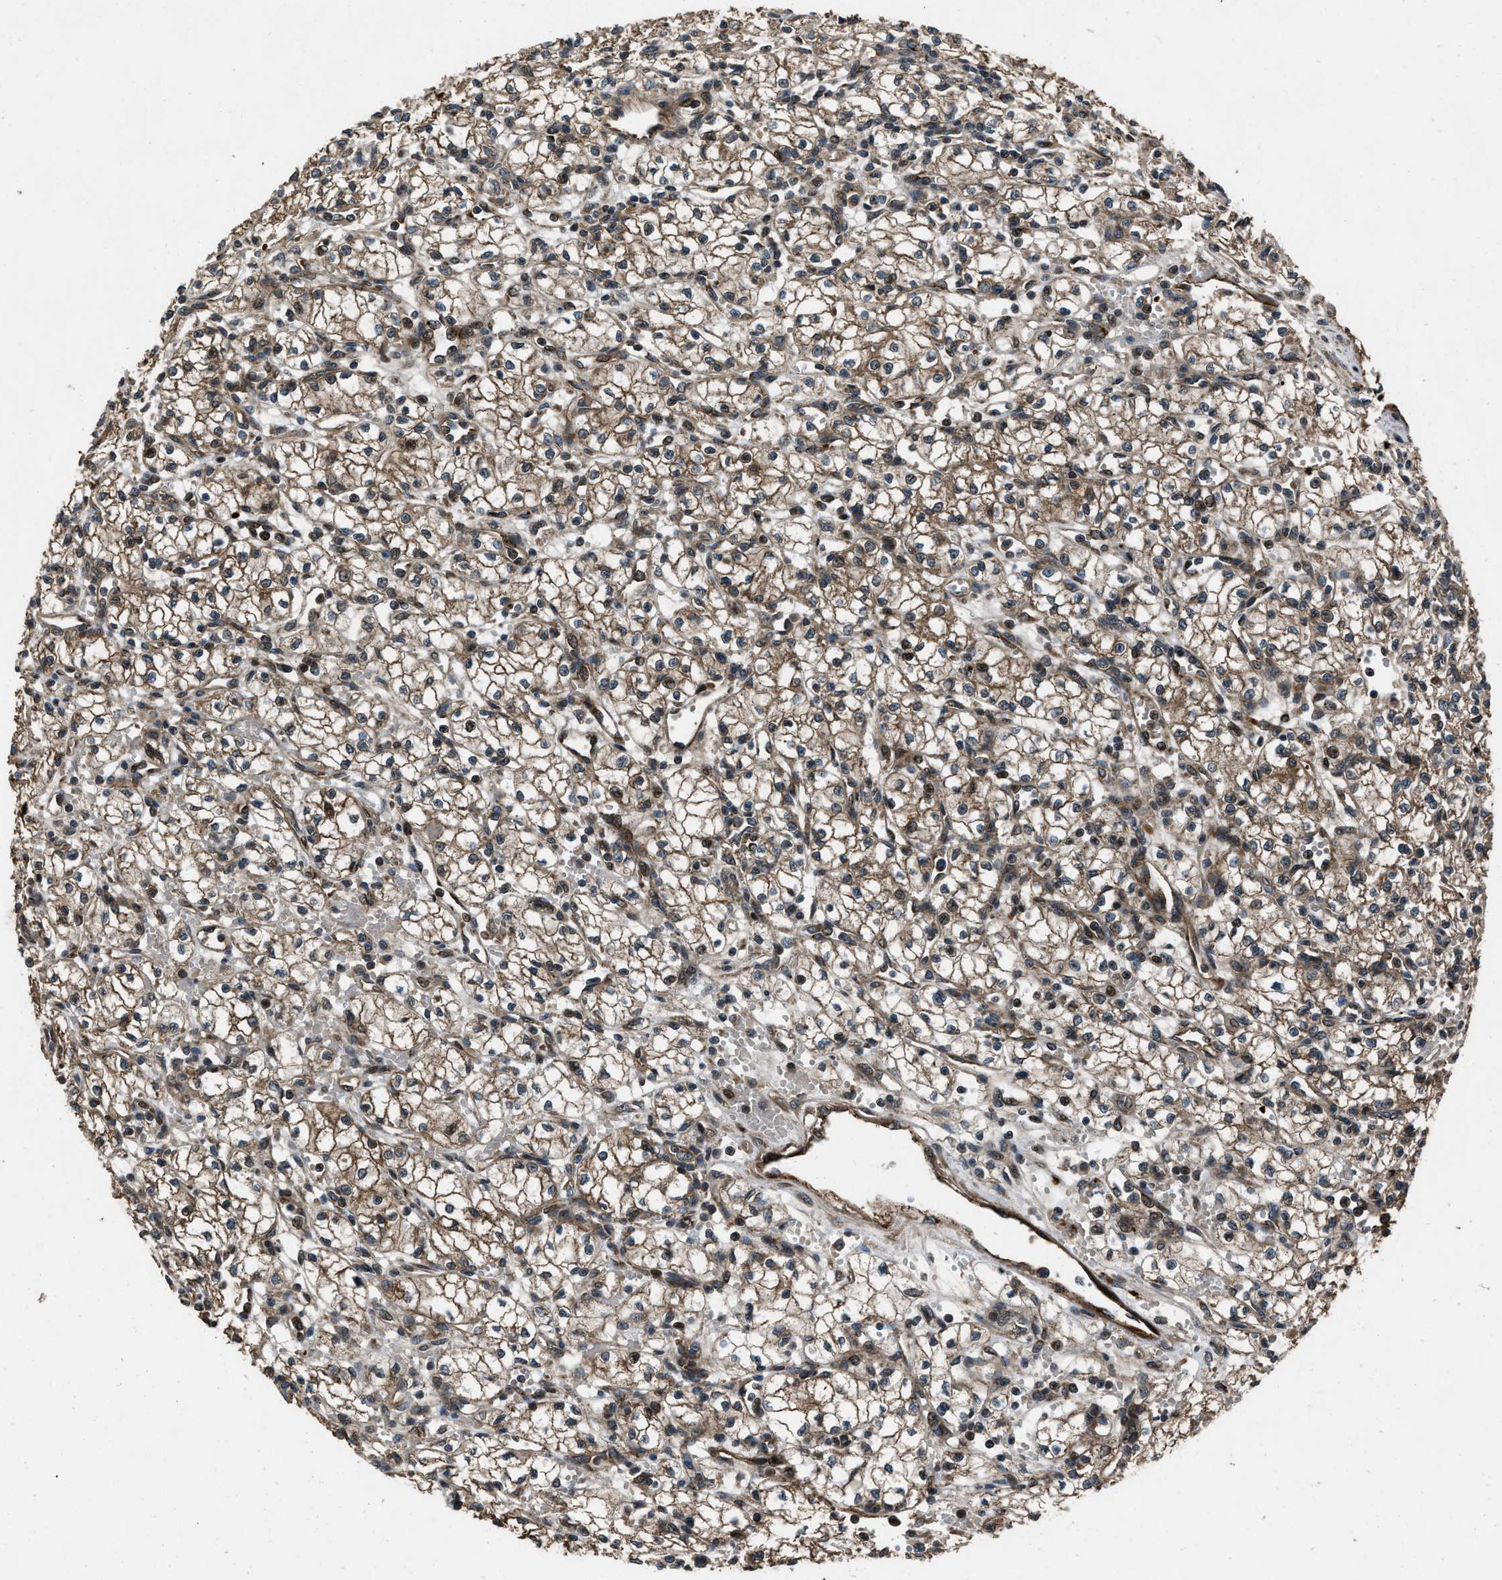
{"staining": {"intensity": "moderate", "quantity": ">75%", "location": "cytoplasmic/membranous"}, "tissue": "renal cancer", "cell_type": "Tumor cells", "image_type": "cancer", "snomed": [{"axis": "morphology", "description": "Normal tissue, NOS"}, {"axis": "morphology", "description": "Adenocarcinoma, NOS"}, {"axis": "topography", "description": "Kidney"}], "caption": "Renal adenocarcinoma tissue displays moderate cytoplasmic/membranous expression in about >75% of tumor cells", "gene": "IRAK4", "patient": {"sex": "male", "age": 59}}